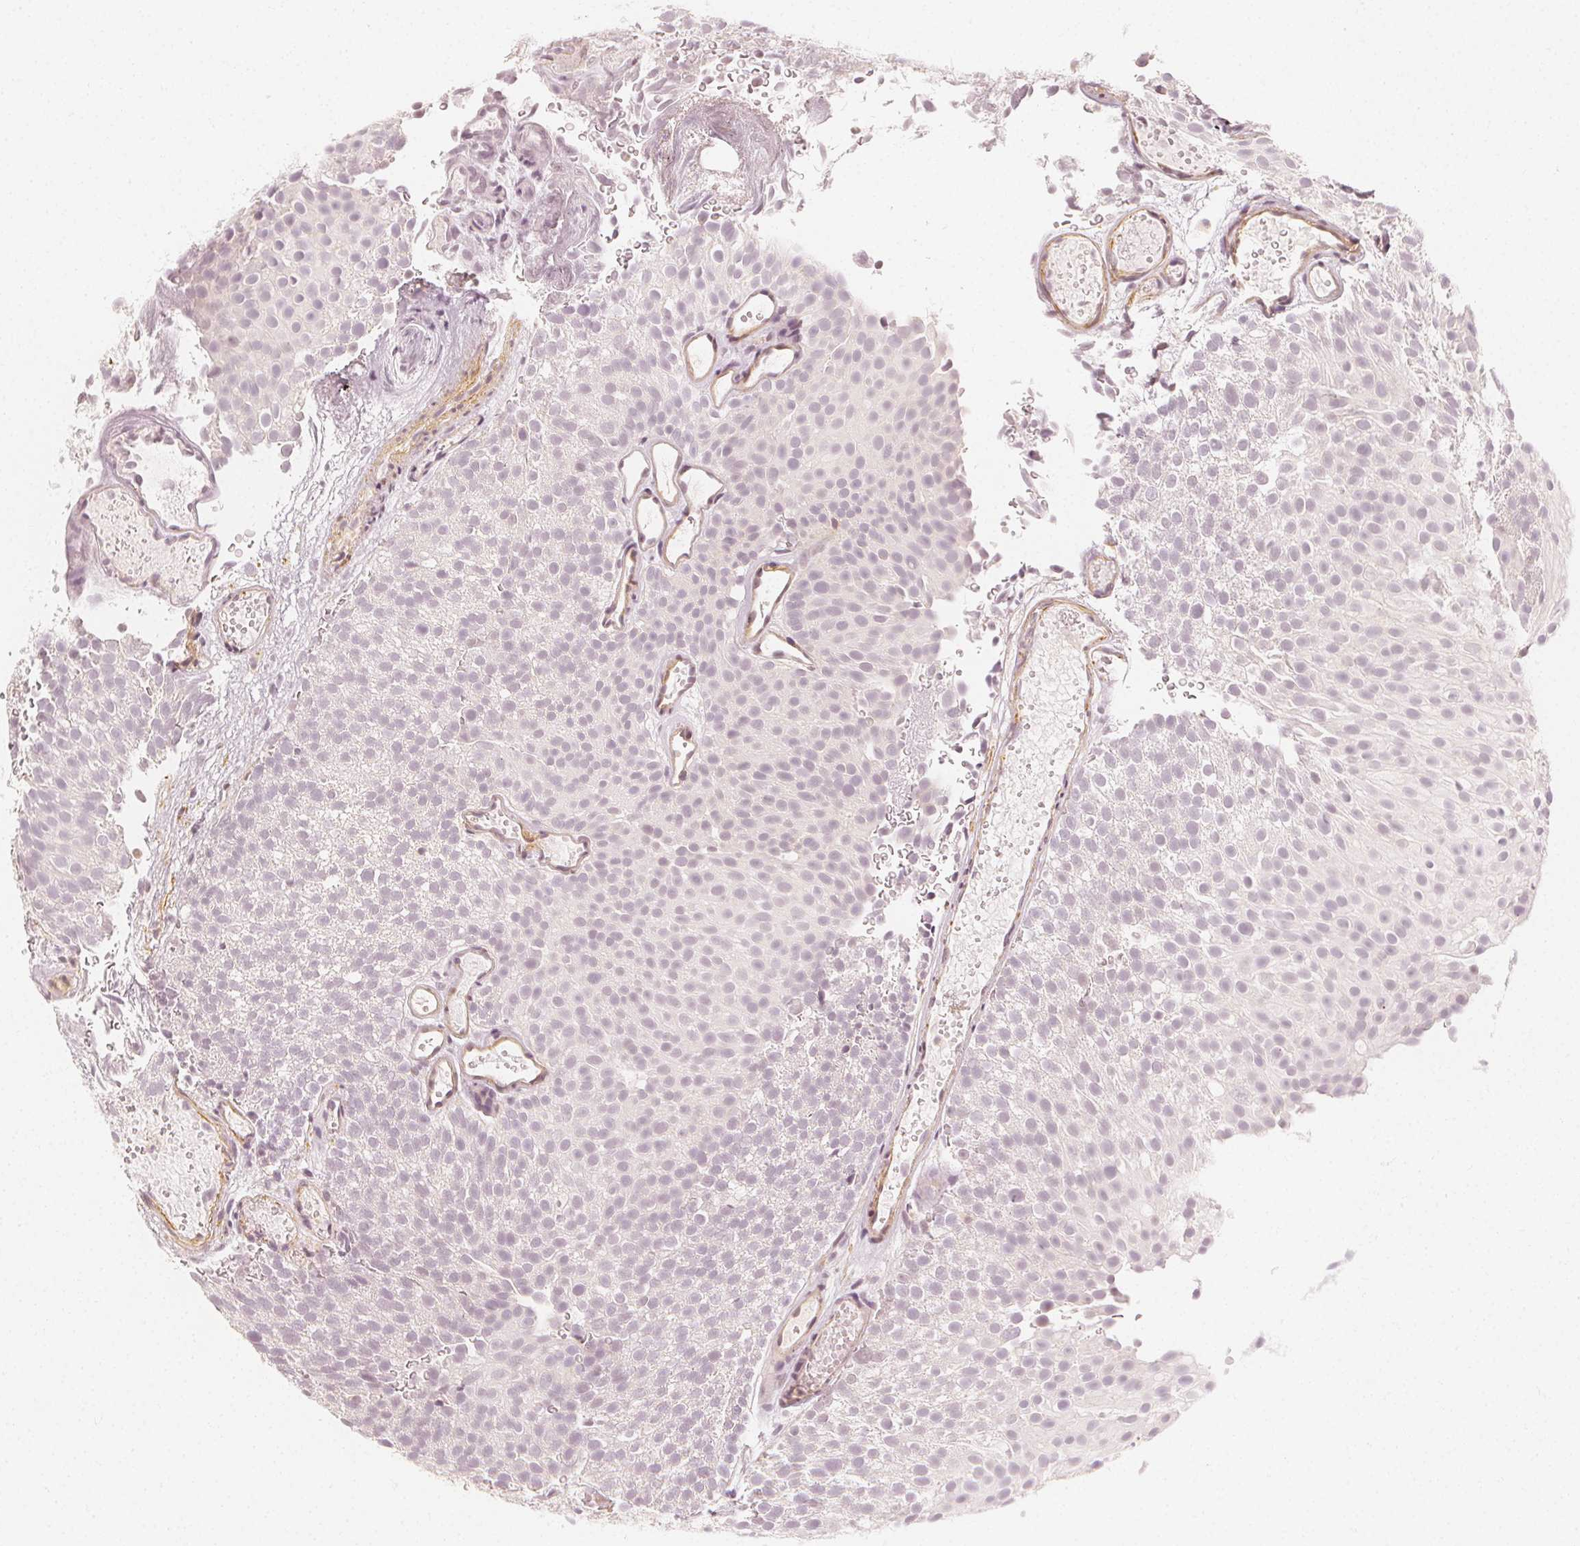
{"staining": {"intensity": "negative", "quantity": "none", "location": "none"}, "tissue": "urothelial cancer", "cell_type": "Tumor cells", "image_type": "cancer", "snomed": [{"axis": "morphology", "description": "Urothelial carcinoma, Low grade"}, {"axis": "topography", "description": "Urinary bladder"}], "caption": "Immunohistochemistry of human urothelial cancer demonstrates no staining in tumor cells.", "gene": "ARHGAP26", "patient": {"sex": "male", "age": 78}}